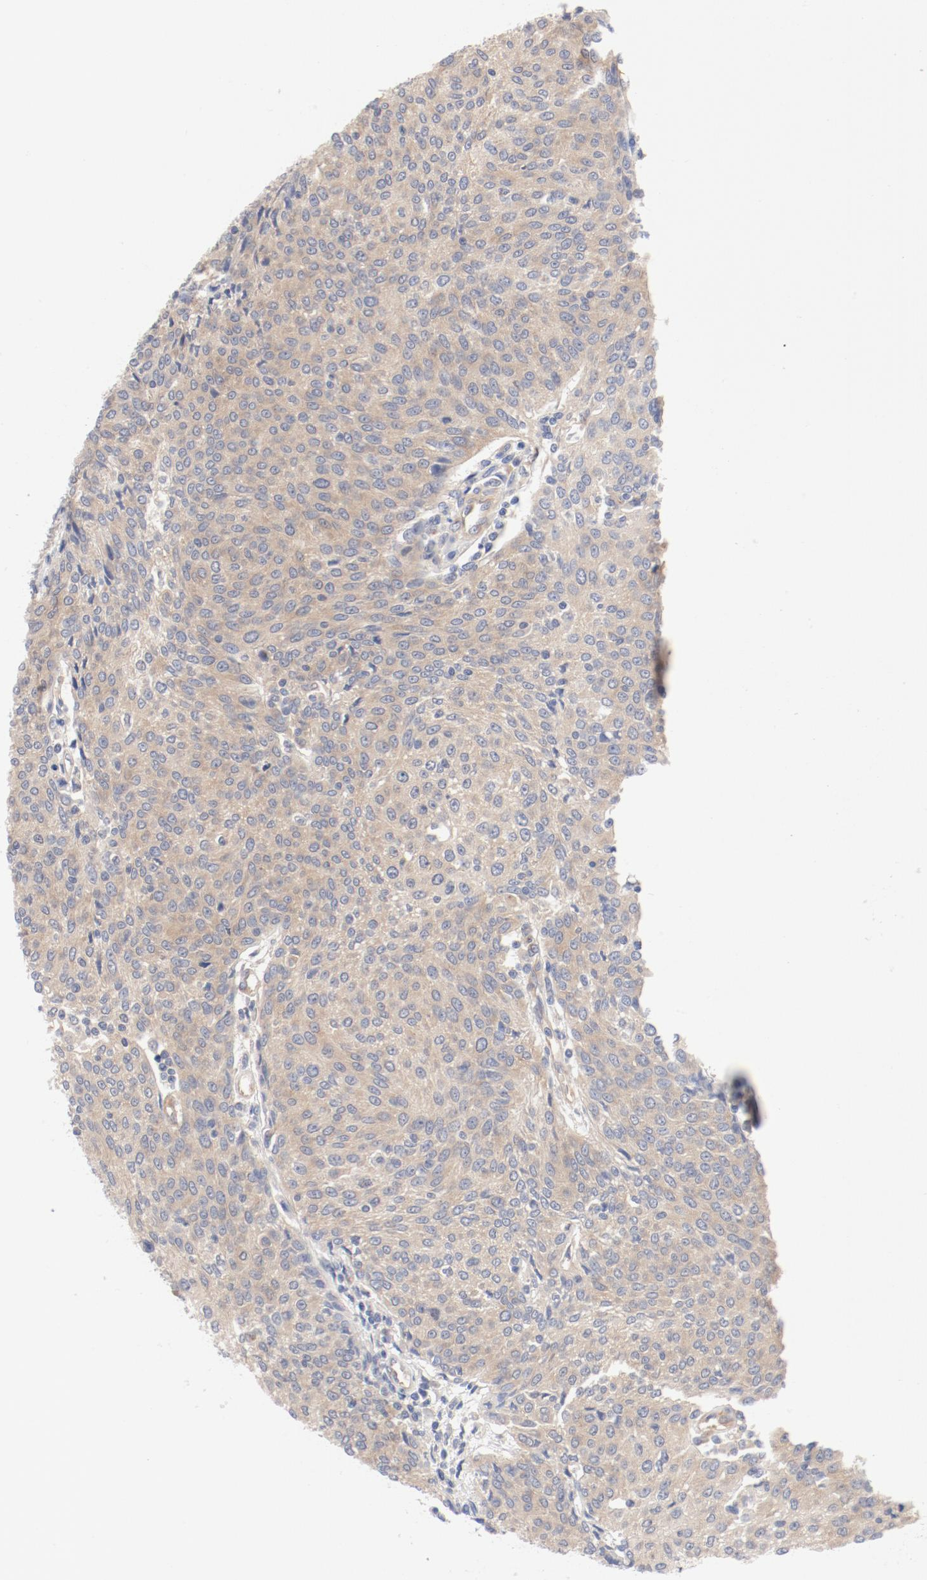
{"staining": {"intensity": "negative", "quantity": "none", "location": "none"}, "tissue": "urothelial cancer", "cell_type": "Tumor cells", "image_type": "cancer", "snomed": [{"axis": "morphology", "description": "Urothelial carcinoma, High grade"}, {"axis": "topography", "description": "Urinary bladder"}], "caption": "Photomicrograph shows no protein positivity in tumor cells of high-grade urothelial carcinoma tissue.", "gene": "DYNC1H1", "patient": {"sex": "female", "age": 85}}